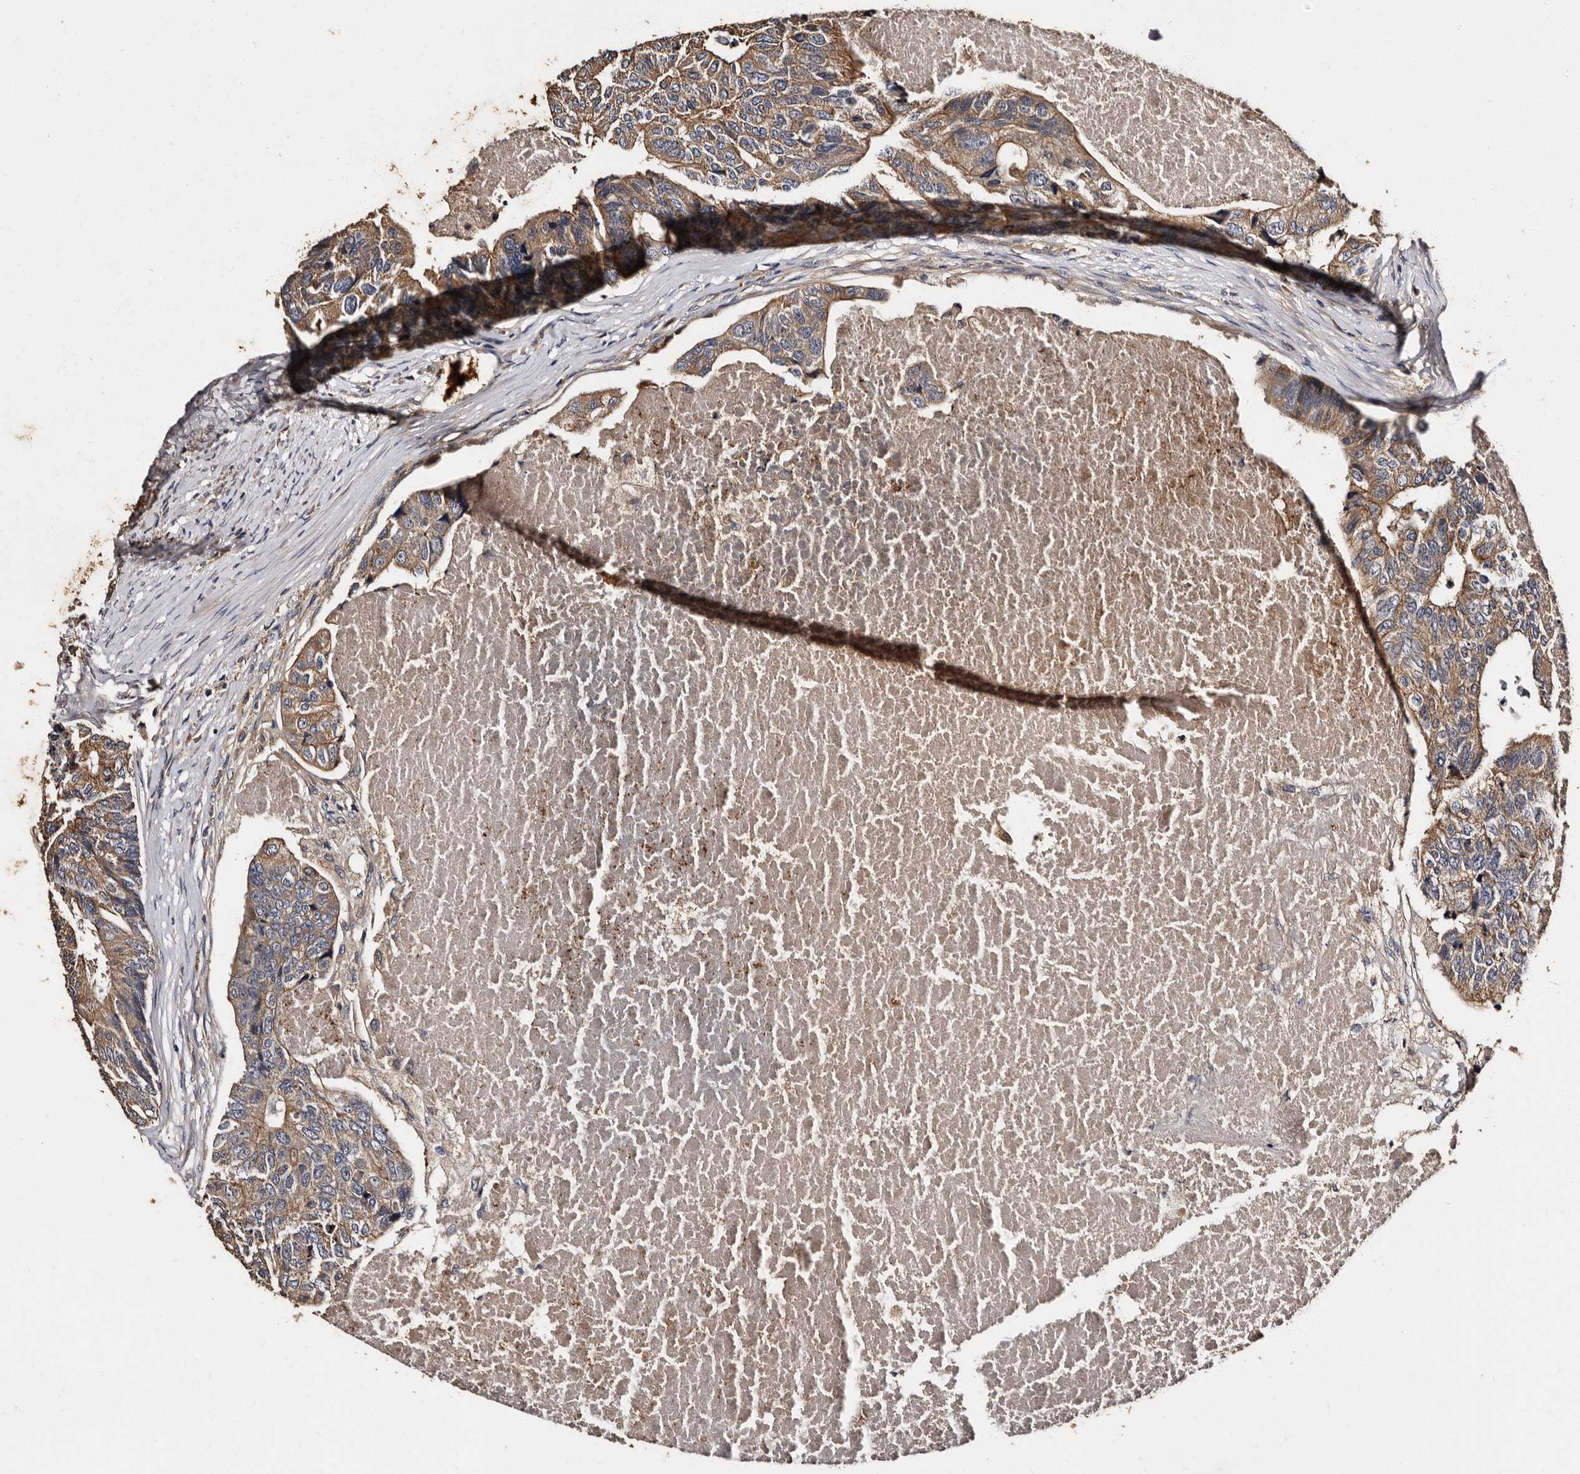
{"staining": {"intensity": "moderate", "quantity": ">75%", "location": "cytoplasmic/membranous"}, "tissue": "colorectal cancer", "cell_type": "Tumor cells", "image_type": "cancer", "snomed": [{"axis": "morphology", "description": "Adenocarcinoma, NOS"}, {"axis": "topography", "description": "Colon"}], "caption": "Colorectal cancer (adenocarcinoma) stained with a brown dye shows moderate cytoplasmic/membranous positive positivity in about >75% of tumor cells.", "gene": "ADCK5", "patient": {"sex": "female", "age": 67}}